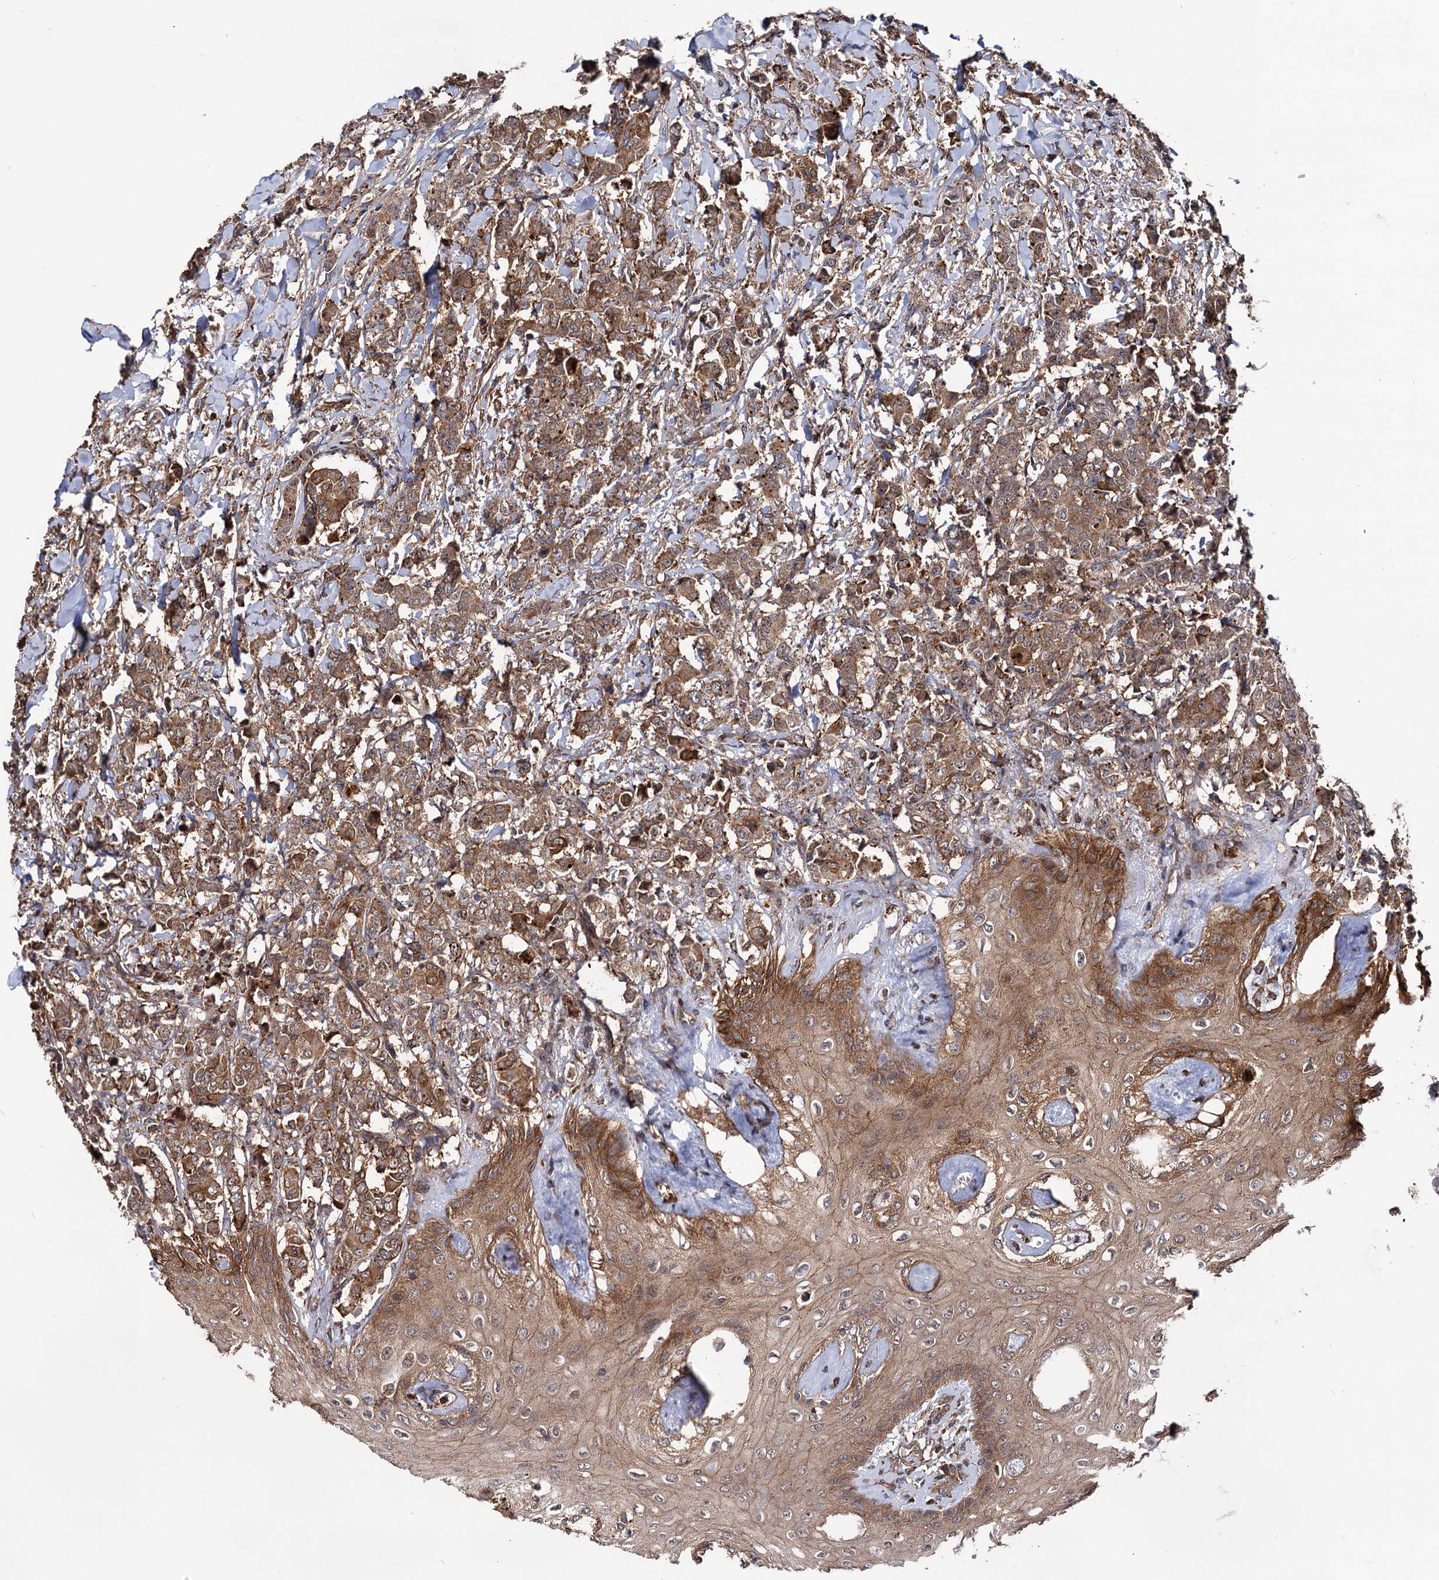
{"staining": {"intensity": "moderate", "quantity": ">75%", "location": "cytoplasmic/membranous"}, "tissue": "breast cancer", "cell_type": "Tumor cells", "image_type": "cancer", "snomed": [{"axis": "morphology", "description": "Duct carcinoma"}, {"axis": "topography", "description": "Breast"}], "caption": "Intraductal carcinoma (breast) stained with immunohistochemistry (IHC) reveals moderate cytoplasmic/membranous staining in about >75% of tumor cells.", "gene": "ATP8B4", "patient": {"sex": "female", "age": 40}}